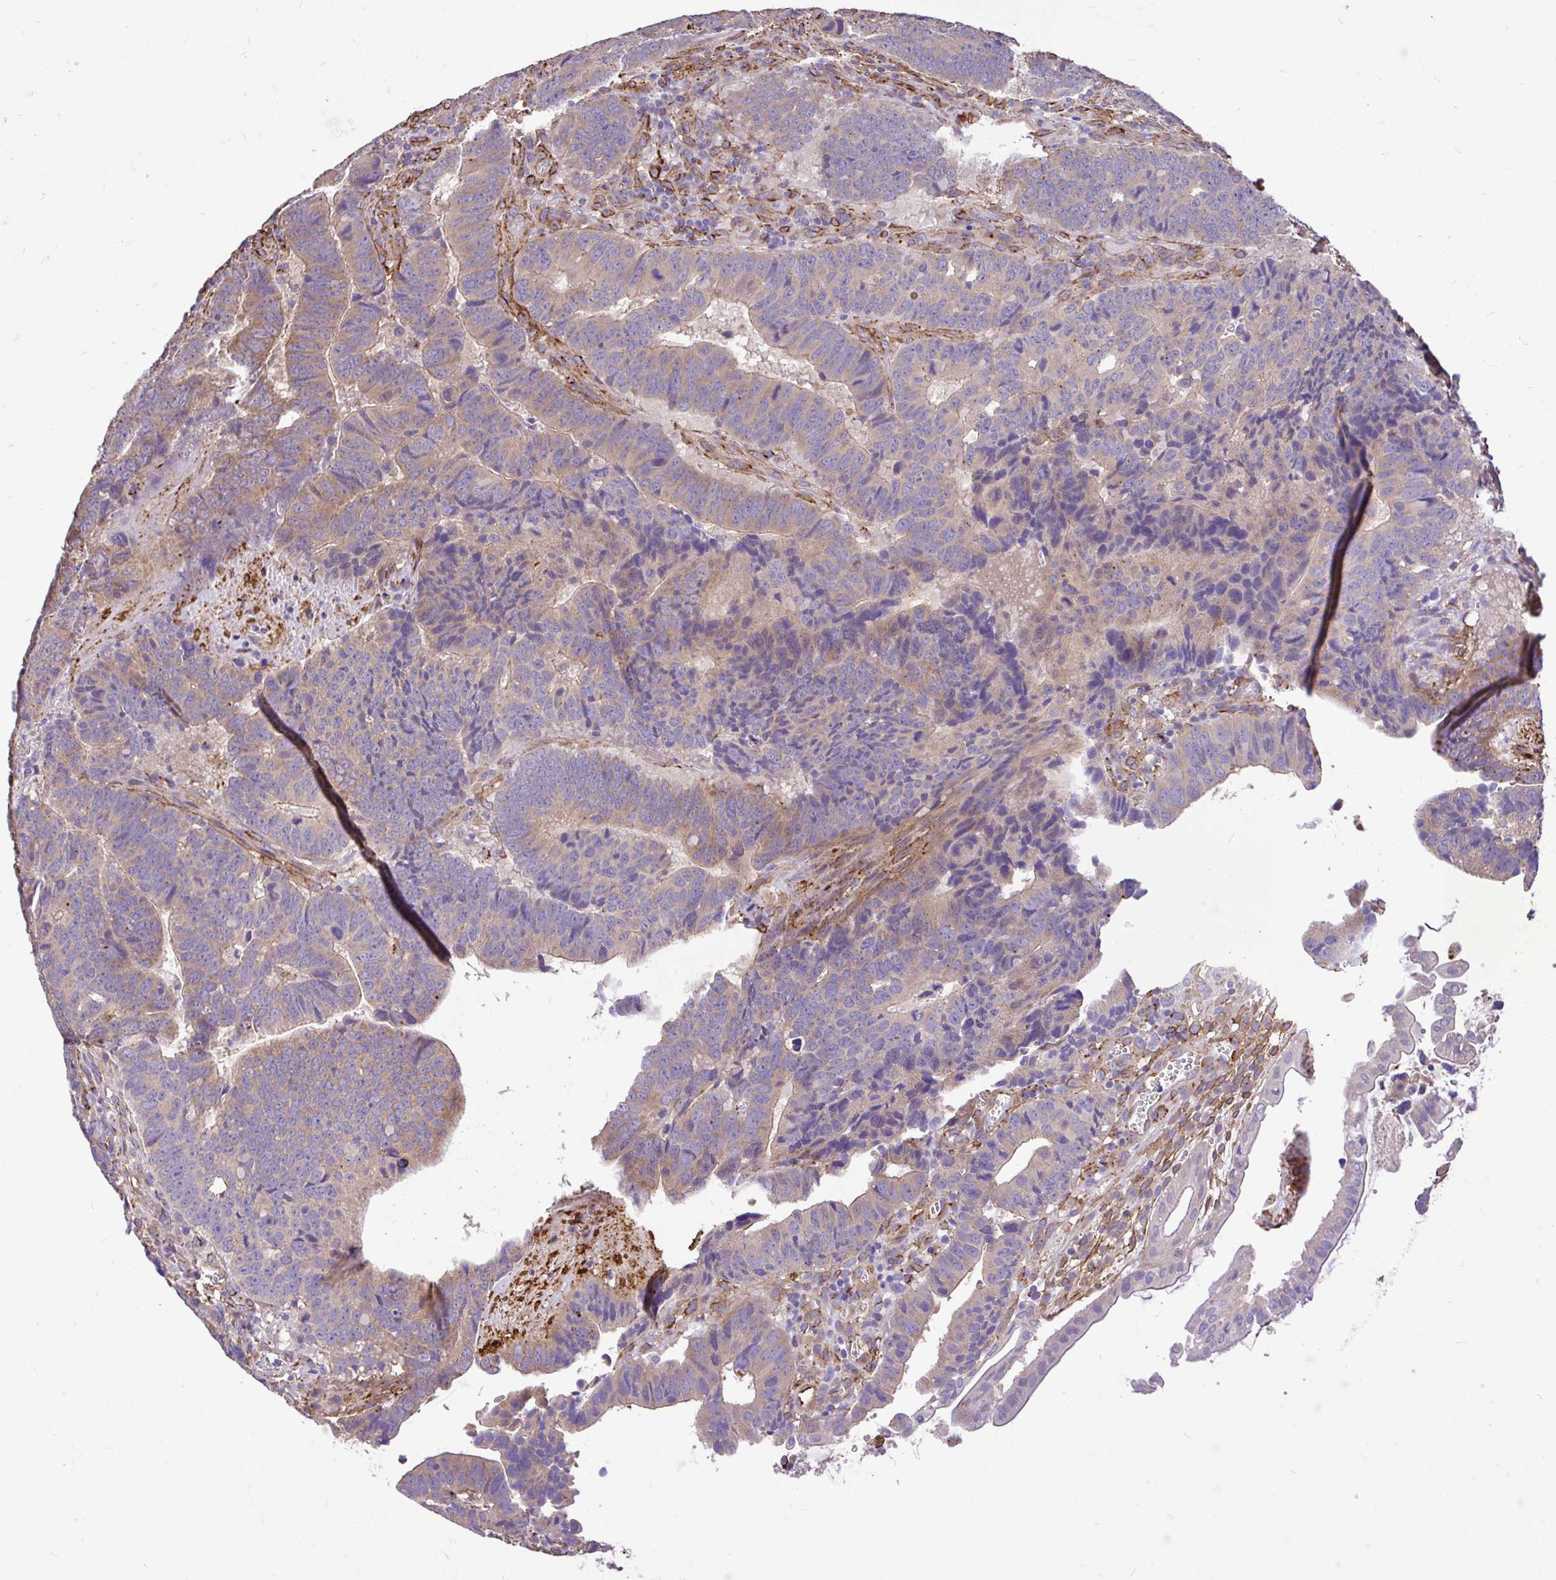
{"staining": {"intensity": "moderate", "quantity": "25%-75%", "location": "cytoplasmic/membranous"}, "tissue": "colorectal cancer", "cell_type": "Tumor cells", "image_type": "cancer", "snomed": [{"axis": "morphology", "description": "Adenocarcinoma, NOS"}, {"axis": "topography", "description": "Colon"}], "caption": "Brown immunohistochemical staining in human colorectal adenocarcinoma reveals moderate cytoplasmic/membranous expression in approximately 25%-75% of tumor cells.", "gene": "PTPRK", "patient": {"sex": "male", "age": 62}}